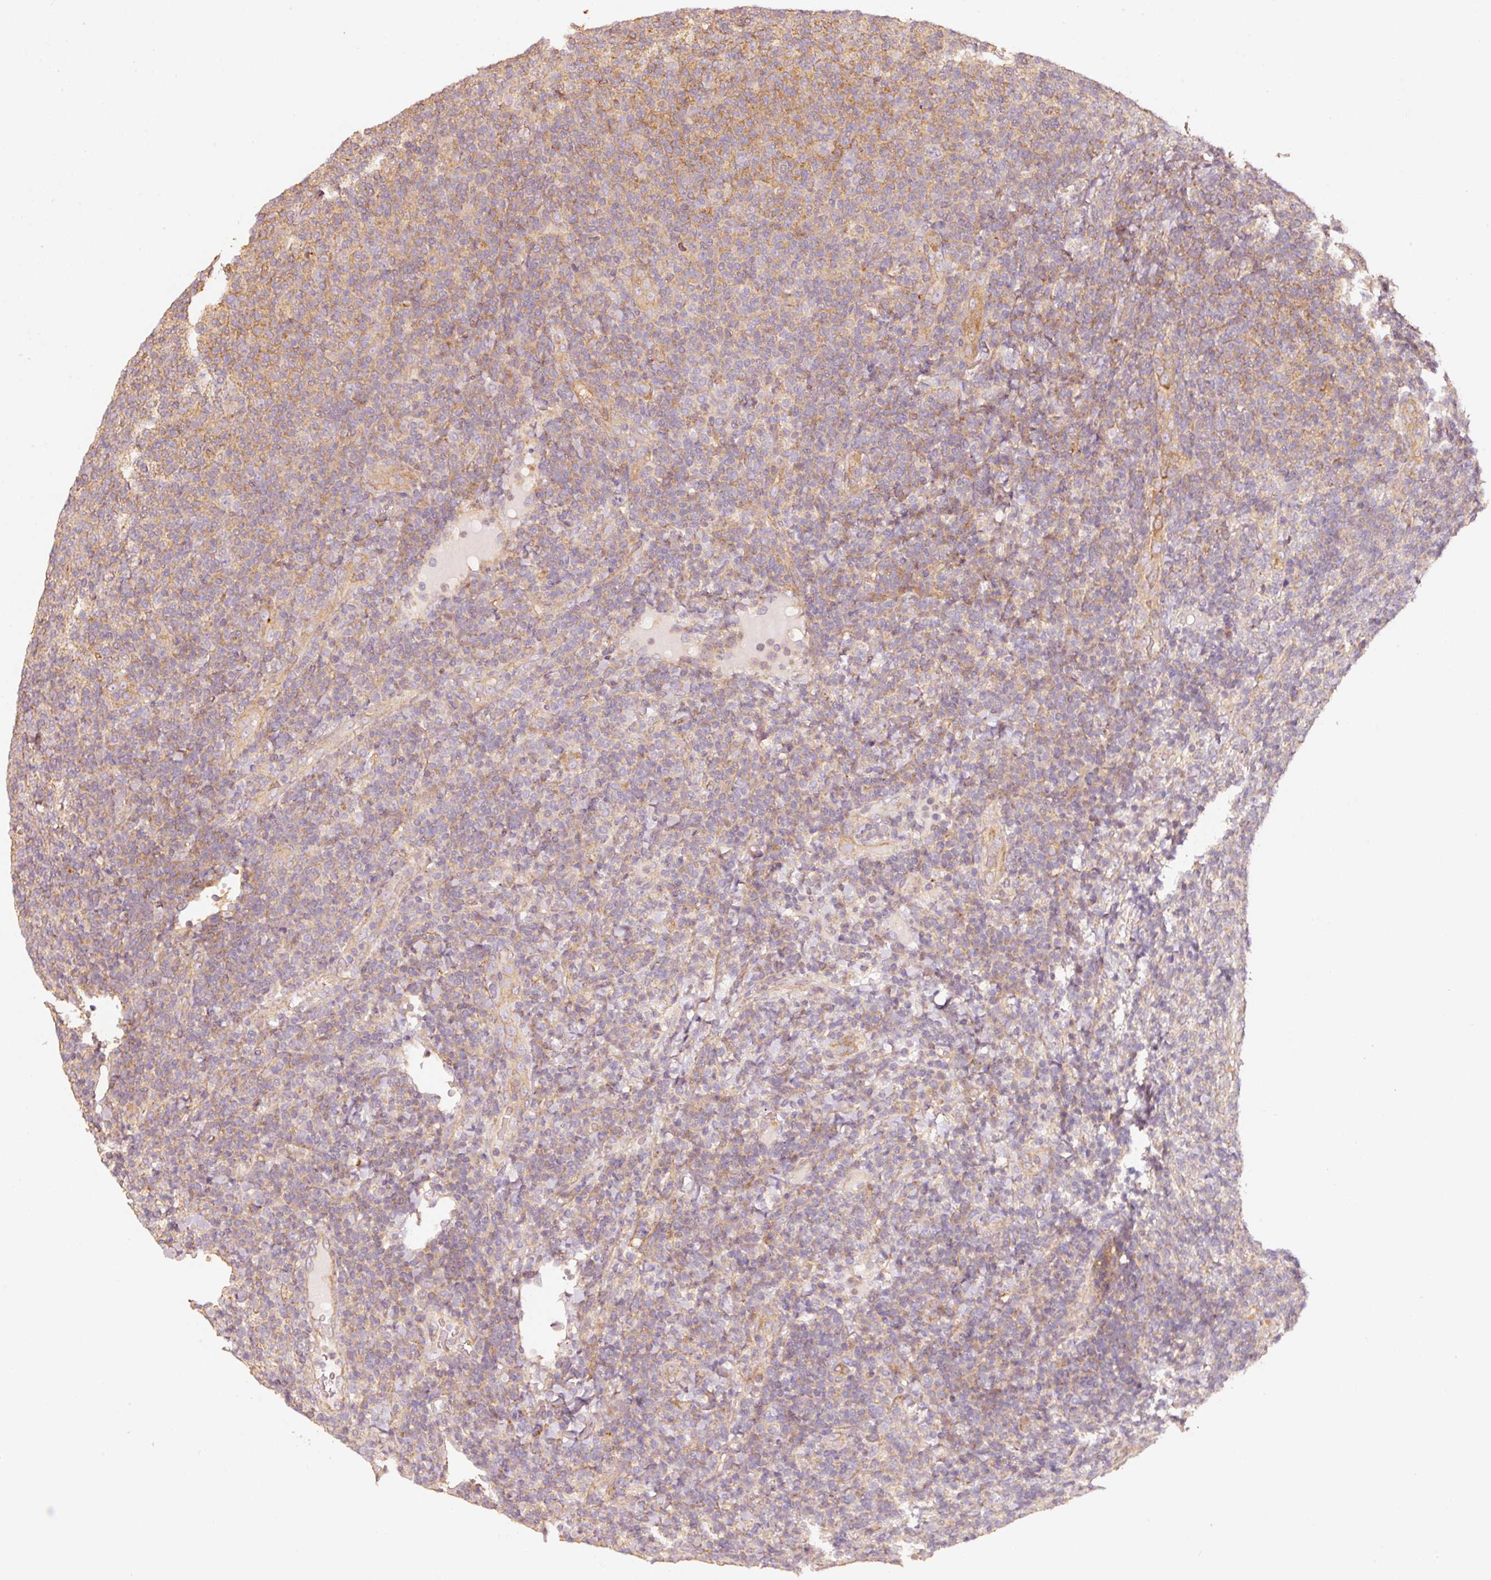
{"staining": {"intensity": "negative", "quantity": "none", "location": "none"}, "tissue": "lymphoma", "cell_type": "Tumor cells", "image_type": "cancer", "snomed": [{"axis": "morphology", "description": "Malignant lymphoma, non-Hodgkin's type, Low grade"}, {"axis": "topography", "description": "Lymph node"}], "caption": "A photomicrograph of human low-grade malignant lymphoma, non-Hodgkin's type is negative for staining in tumor cells.", "gene": "CEP95", "patient": {"sex": "male", "age": 66}}